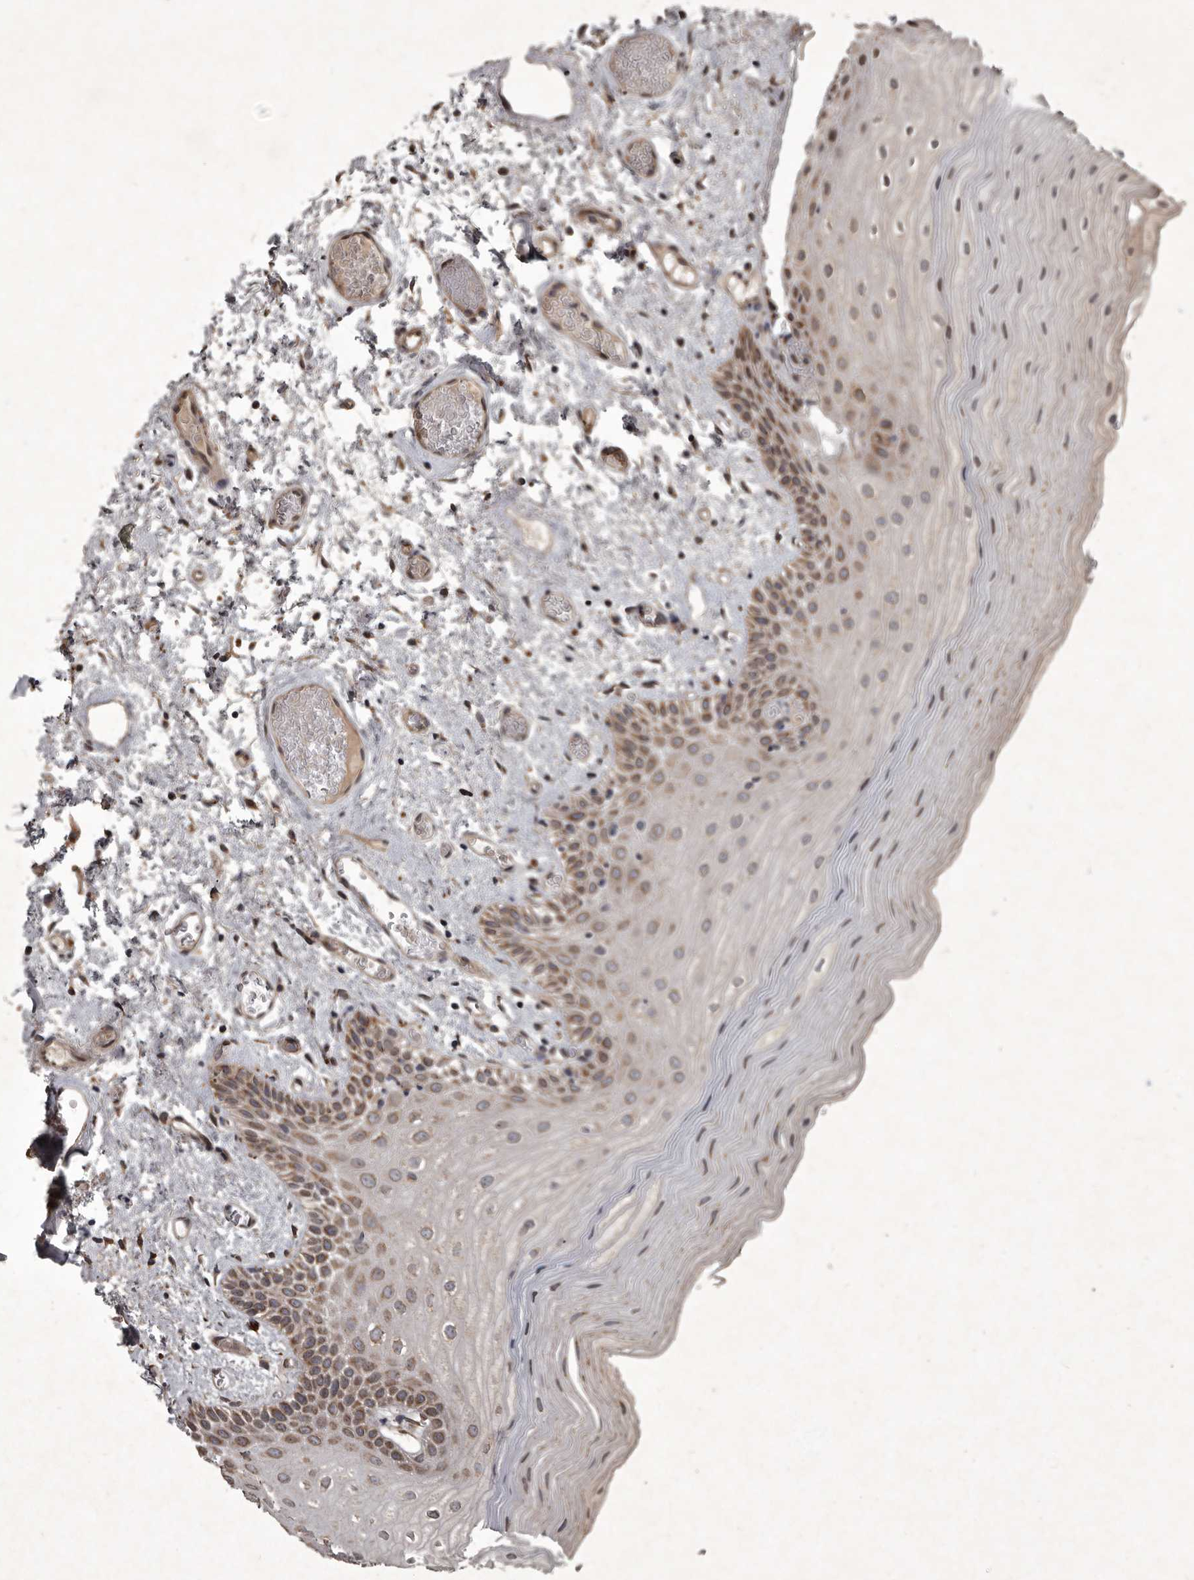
{"staining": {"intensity": "moderate", "quantity": ">75%", "location": "cytoplasmic/membranous"}, "tissue": "oral mucosa", "cell_type": "Squamous epithelial cells", "image_type": "normal", "snomed": [{"axis": "morphology", "description": "Normal tissue, NOS"}, {"axis": "topography", "description": "Oral tissue"}], "caption": "Oral mucosa stained with immunohistochemistry shows moderate cytoplasmic/membranous positivity in about >75% of squamous epithelial cells.", "gene": "MRPS15", "patient": {"sex": "male", "age": 52}}